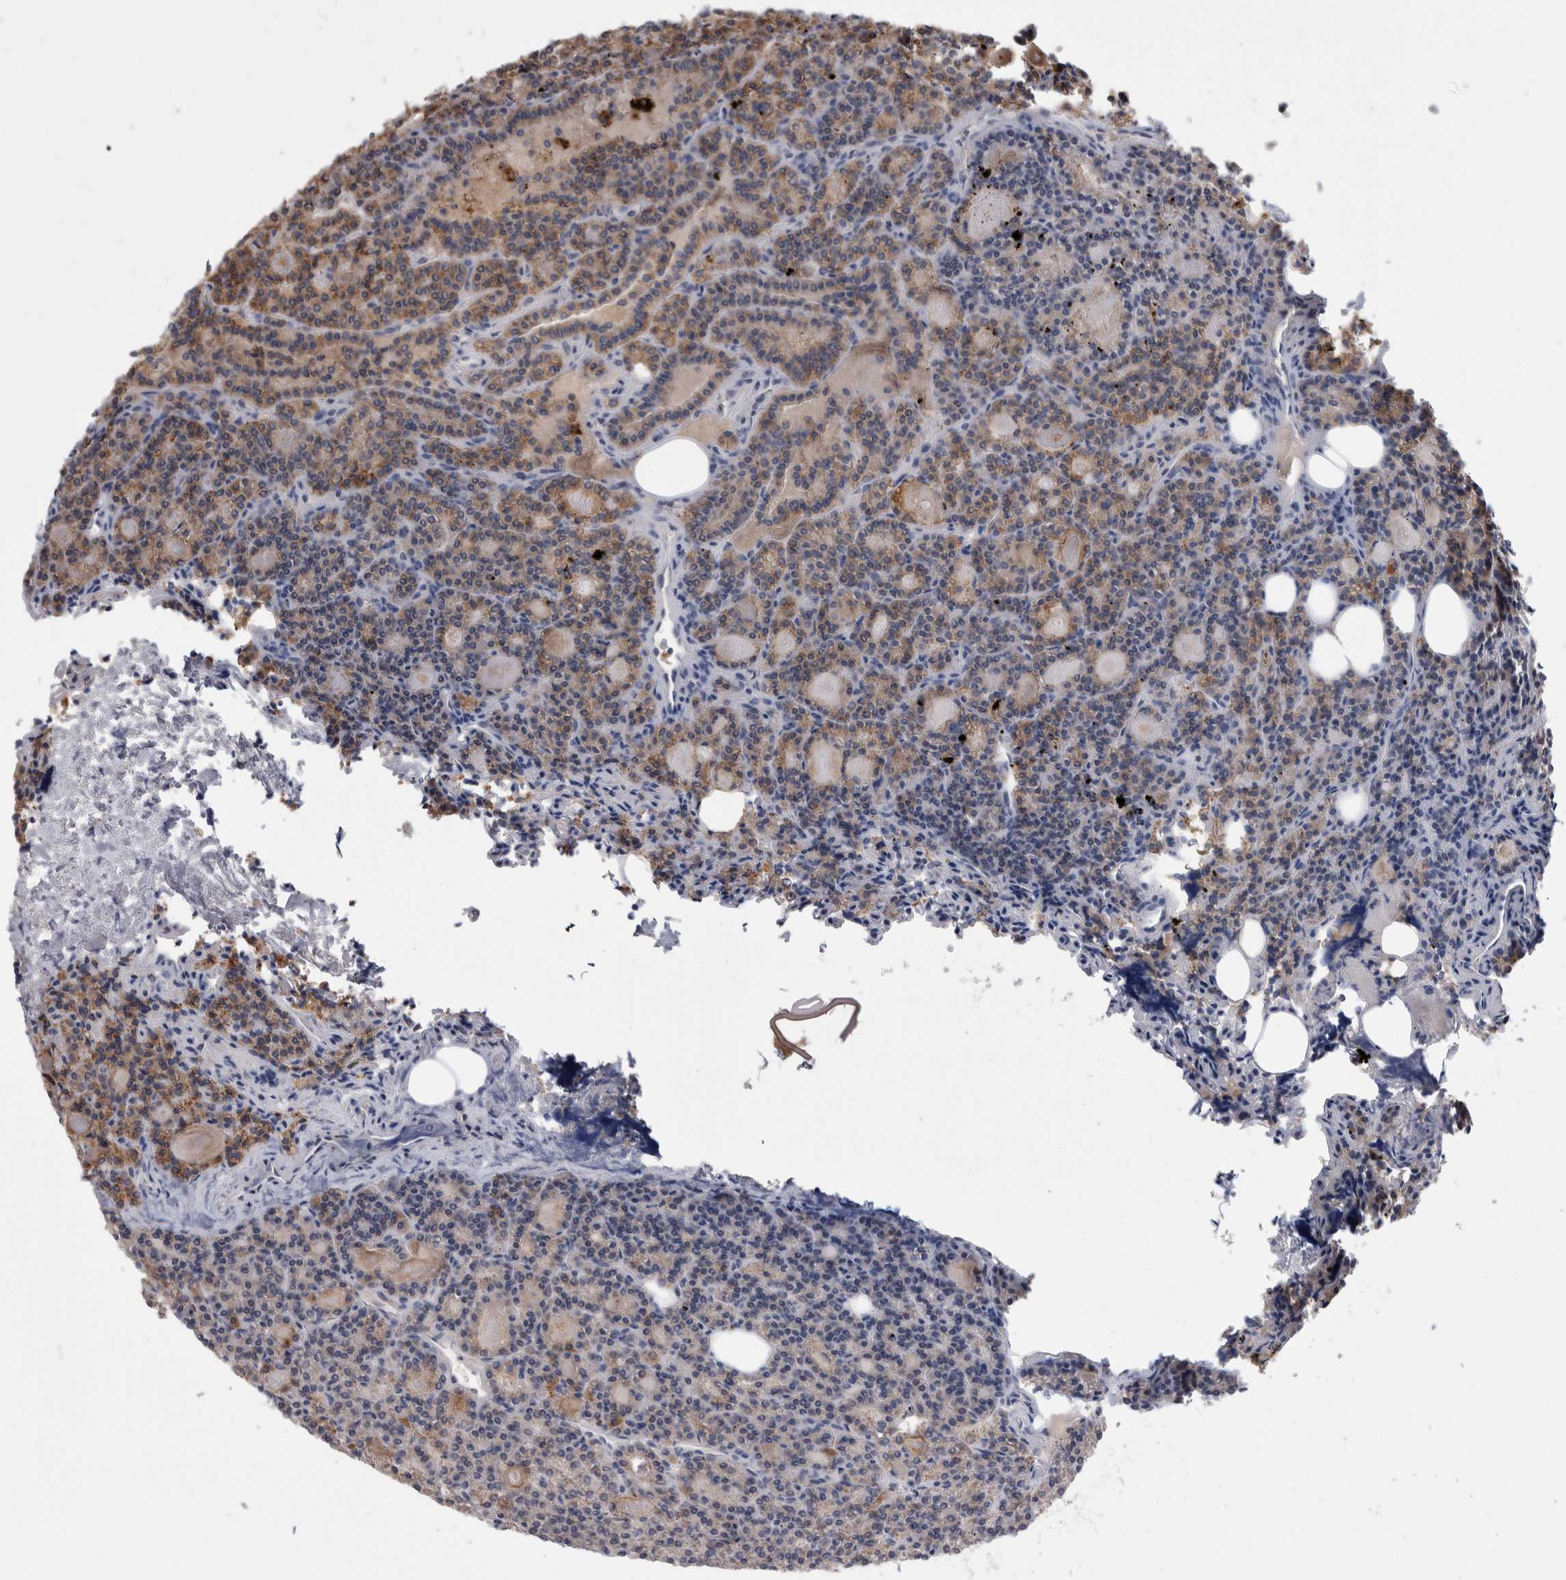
{"staining": {"intensity": "moderate", "quantity": ">75%", "location": "cytoplasmic/membranous"}, "tissue": "parathyroid gland", "cell_type": "Glandular cells", "image_type": "normal", "snomed": [{"axis": "morphology", "description": "Normal tissue, NOS"}, {"axis": "morphology", "description": "Adenoma, NOS"}, {"axis": "topography", "description": "Parathyroid gland"}], "caption": "Immunohistochemical staining of normal parathyroid gland shows medium levels of moderate cytoplasmic/membranous staining in about >75% of glandular cells.", "gene": "MRPL37", "patient": {"sex": "female", "age": 57}}